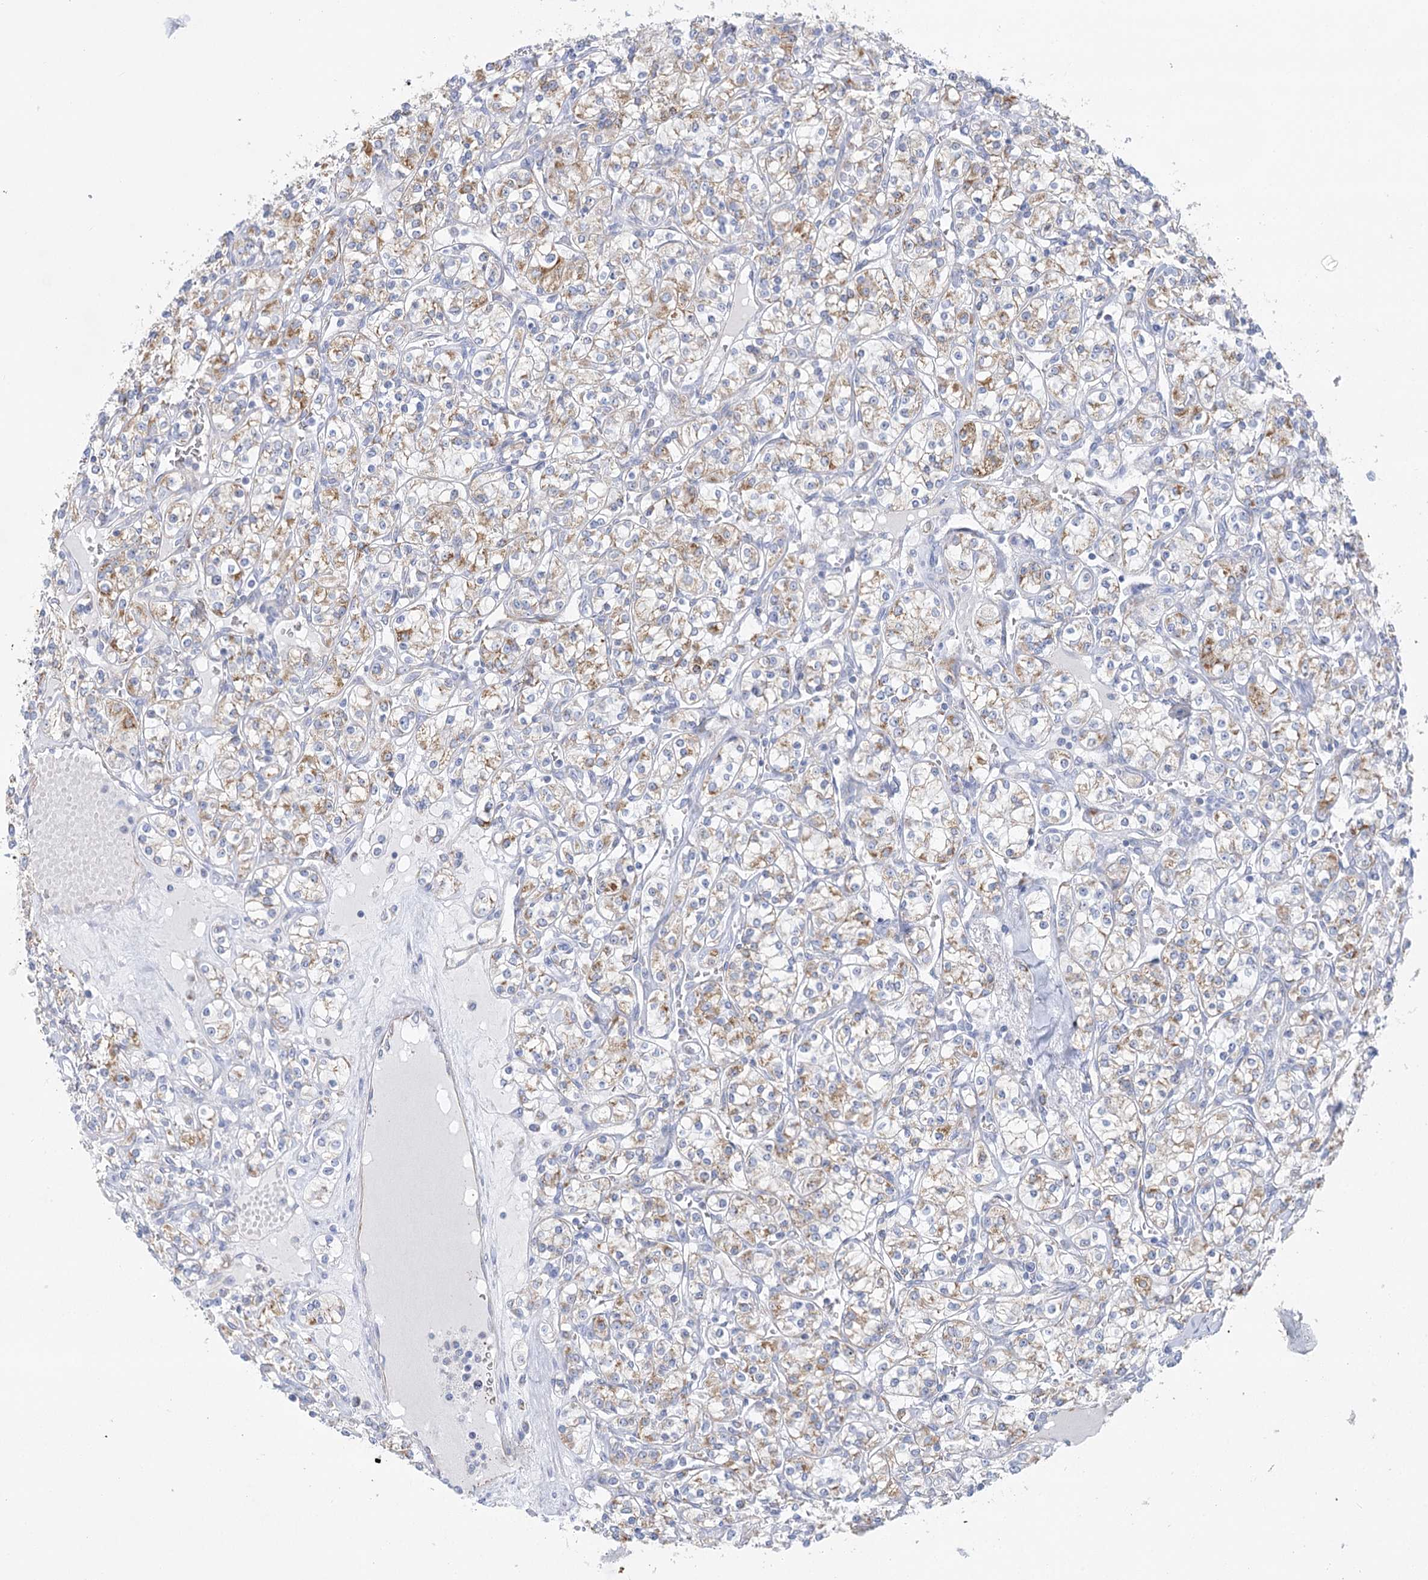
{"staining": {"intensity": "moderate", "quantity": "25%-75%", "location": "cytoplasmic/membranous"}, "tissue": "renal cancer", "cell_type": "Tumor cells", "image_type": "cancer", "snomed": [{"axis": "morphology", "description": "Adenocarcinoma, NOS"}, {"axis": "topography", "description": "Kidney"}], "caption": "Immunohistochemistry image of neoplastic tissue: adenocarcinoma (renal) stained using IHC displays medium levels of moderate protein expression localized specifically in the cytoplasmic/membranous of tumor cells, appearing as a cytoplasmic/membranous brown color.", "gene": "DHTKD1", "patient": {"sex": "male", "age": 77}}